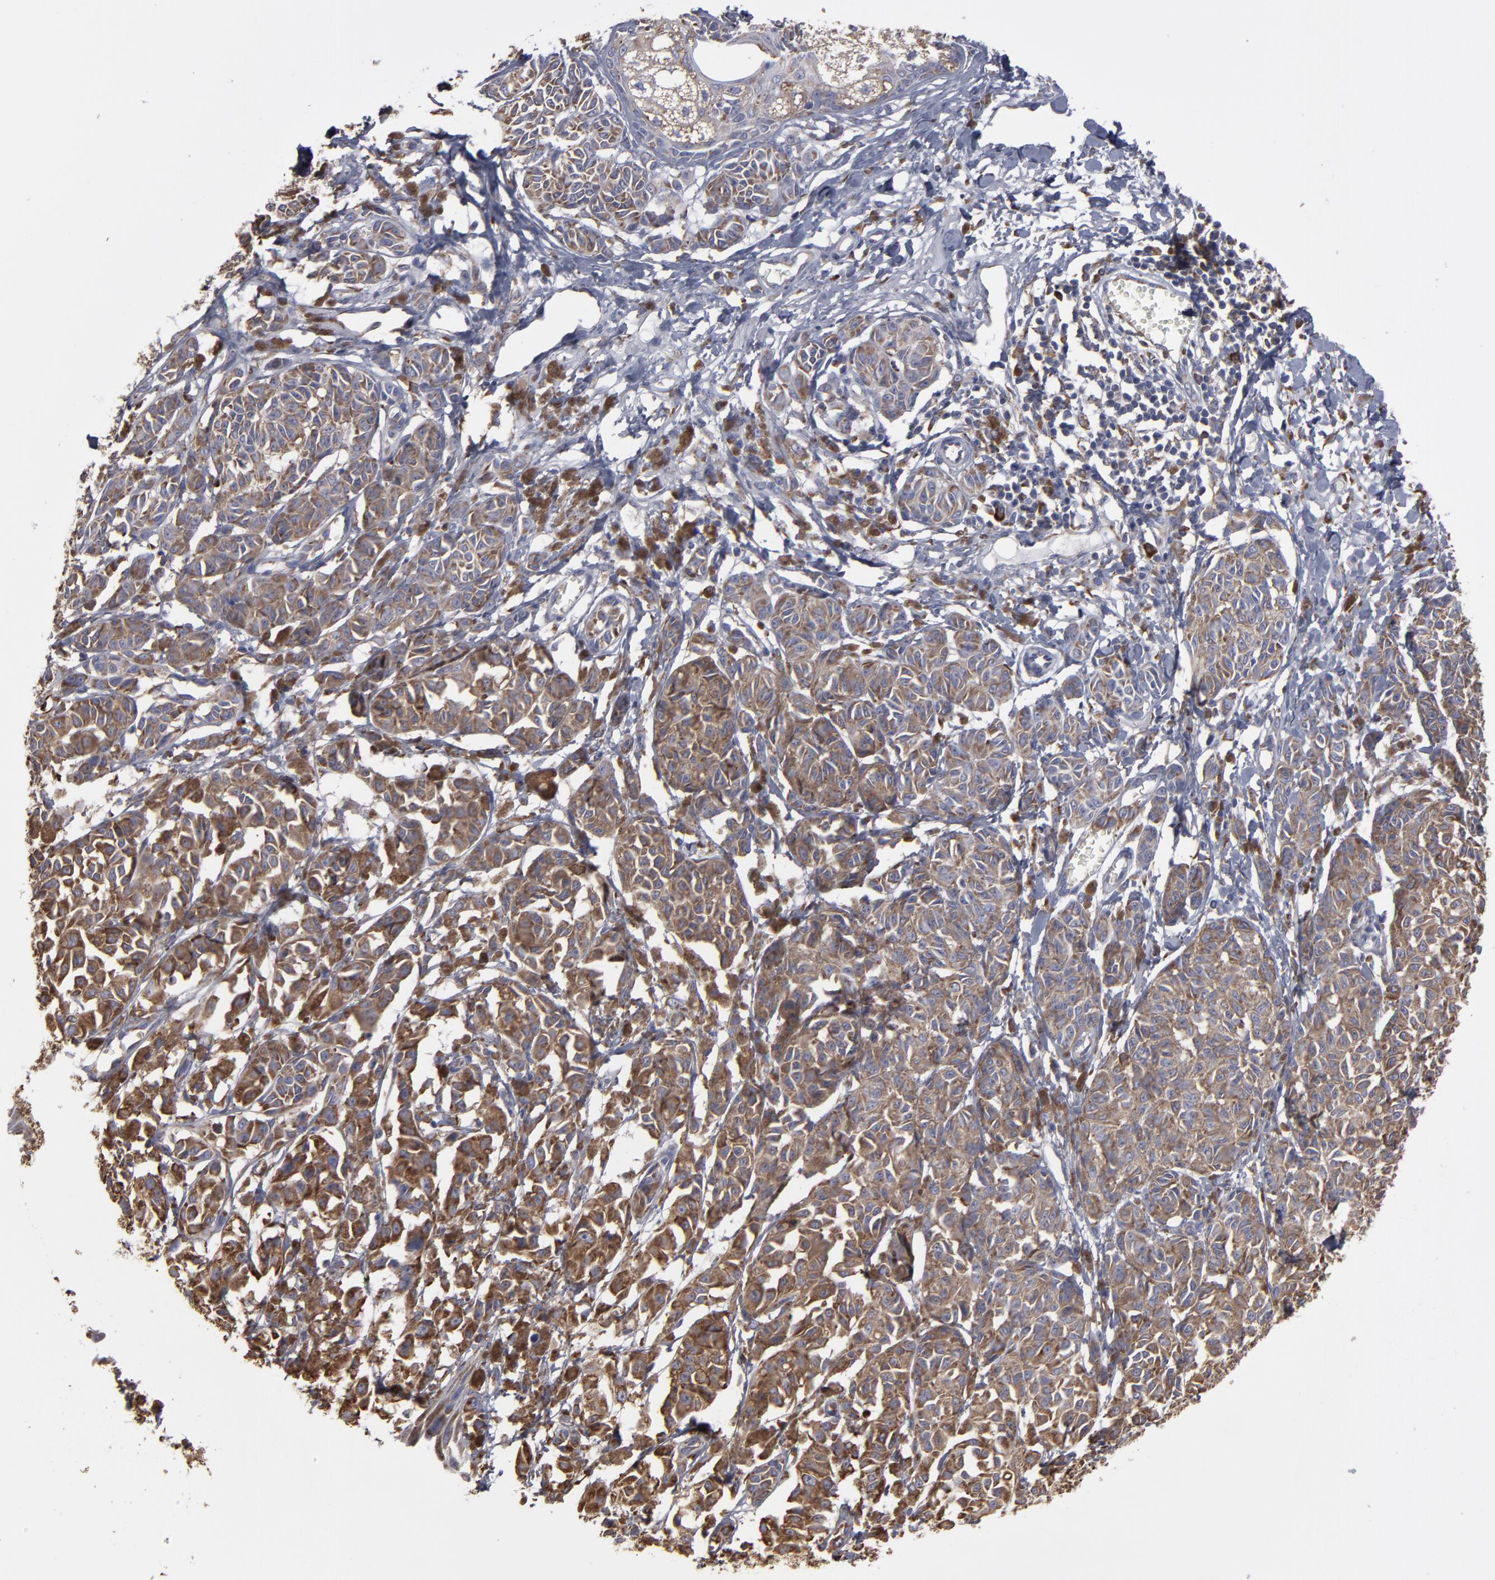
{"staining": {"intensity": "moderate", "quantity": ">75%", "location": "cytoplasmic/membranous"}, "tissue": "melanoma", "cell_type": "Tumor cells", "image_type": "cancer", "snomed": [{"axis": "morphology", "description": "Malignant melanoma, NOS"}, {"axis": "topography", "description": "Skin"}], "caption": "Human malignant melanoma stained for a protein (brown) displays moderate cytoplasmic/membranous positive staining in approximately >75% of tumor cells.", "gene": "SND1", "patient": {"sex": "male", "age": 76}}